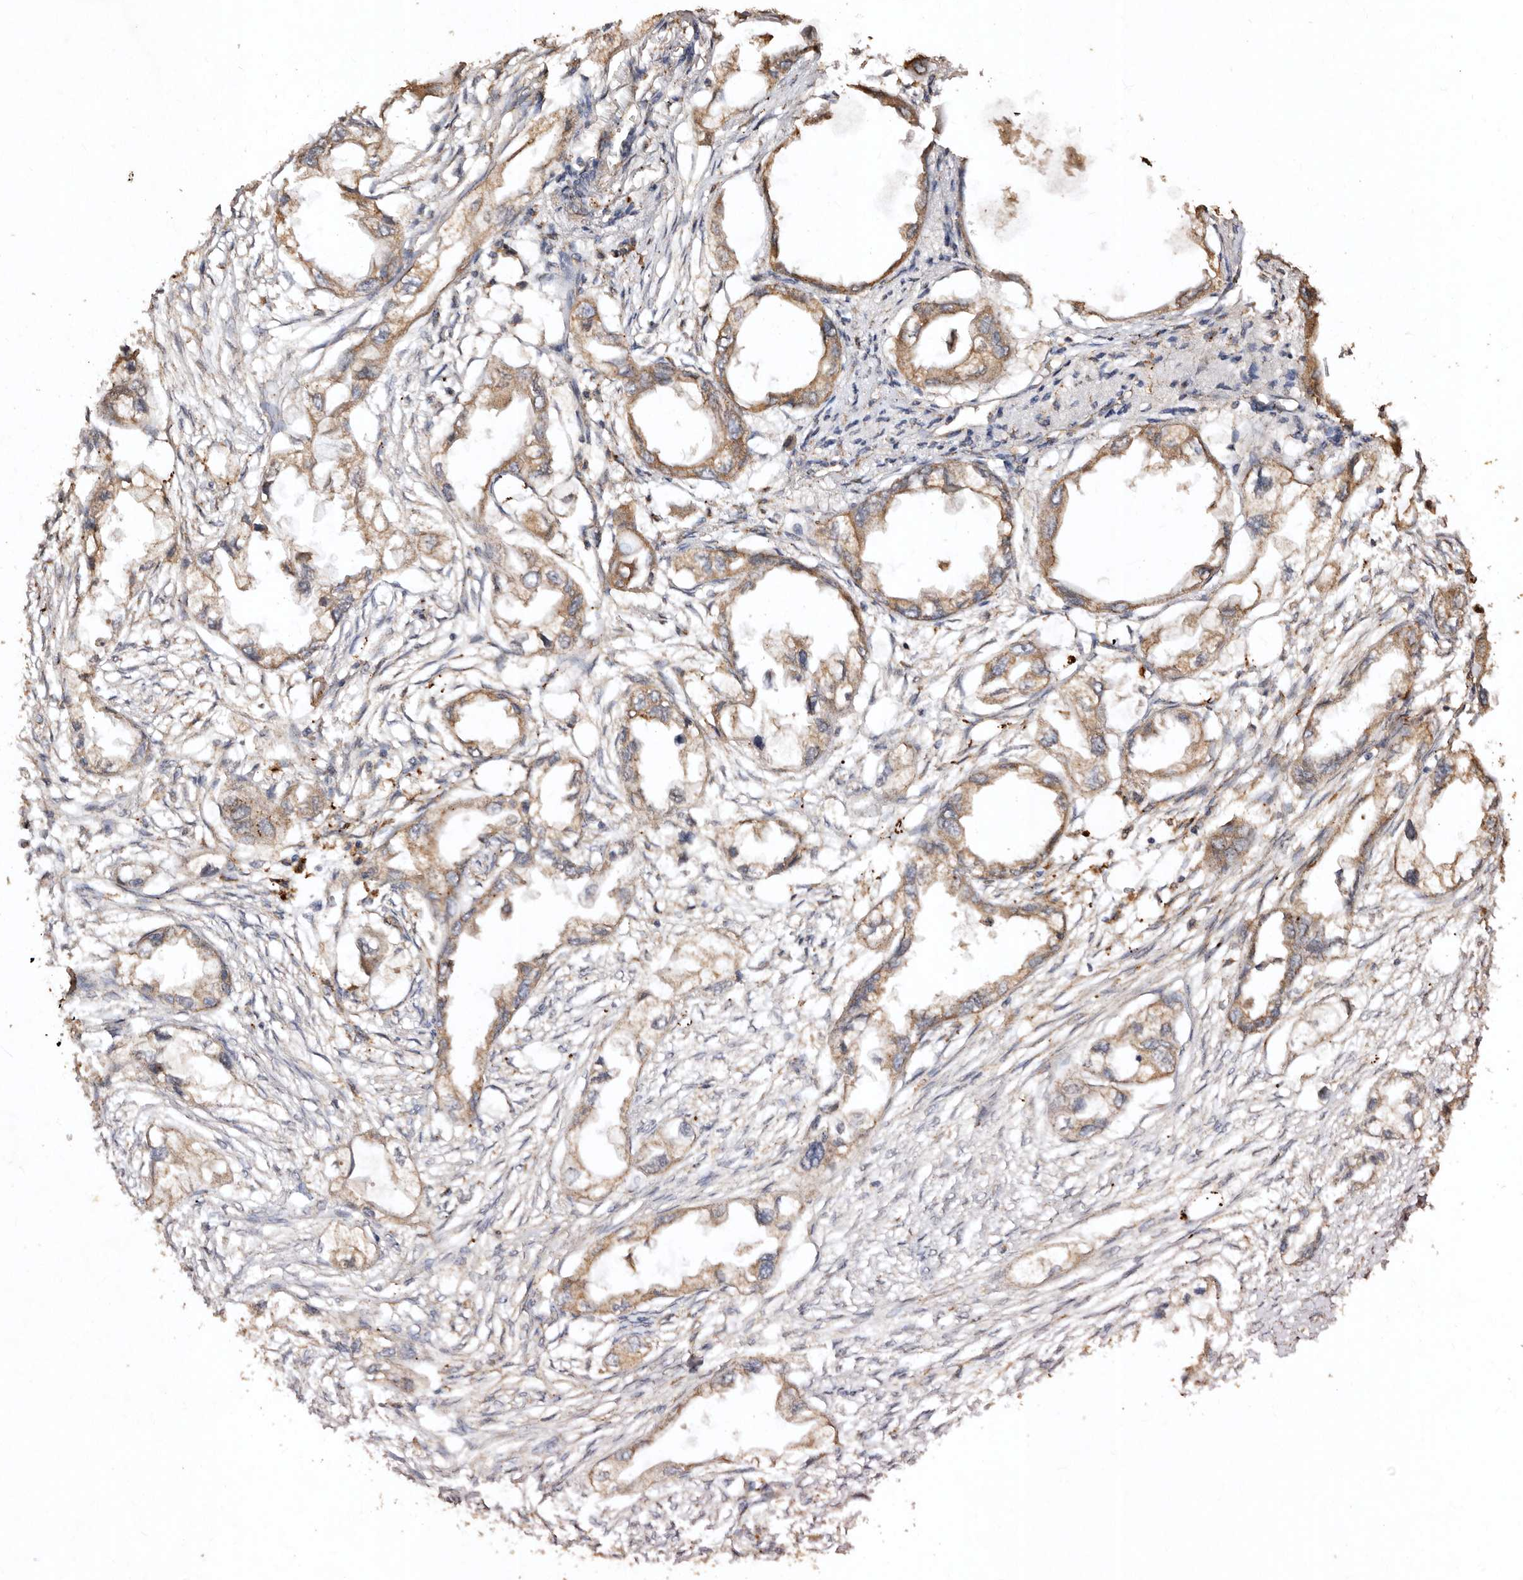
{"staining": {"intensity": "moderate", "quantity": ">75%", "location": "cytoplasmic/membranous"}, "tissue": "endometrial cancer", "cell_type": "Tumor cells", "image_type": "cancer", "snomed": [{"axis": "morphology", "description": "Adenocarcinoma, NOS"}, {"axis": "morphology", "description": "Adenocarcinoma, metastatic, NOS"}, {"axis": "topography", "description": "Adipose tissue"}, {"axis": "topography", "description": "Endometrium"}], "caption": "Immunohistochemical staining of endometrial cancer (adenocarcinoma) displays moderate cytoplasmic/membranous protein expression in about >75% of tumor cells.", "gene": "FARS2", "patient": {"sex": "female", "age": 67}}